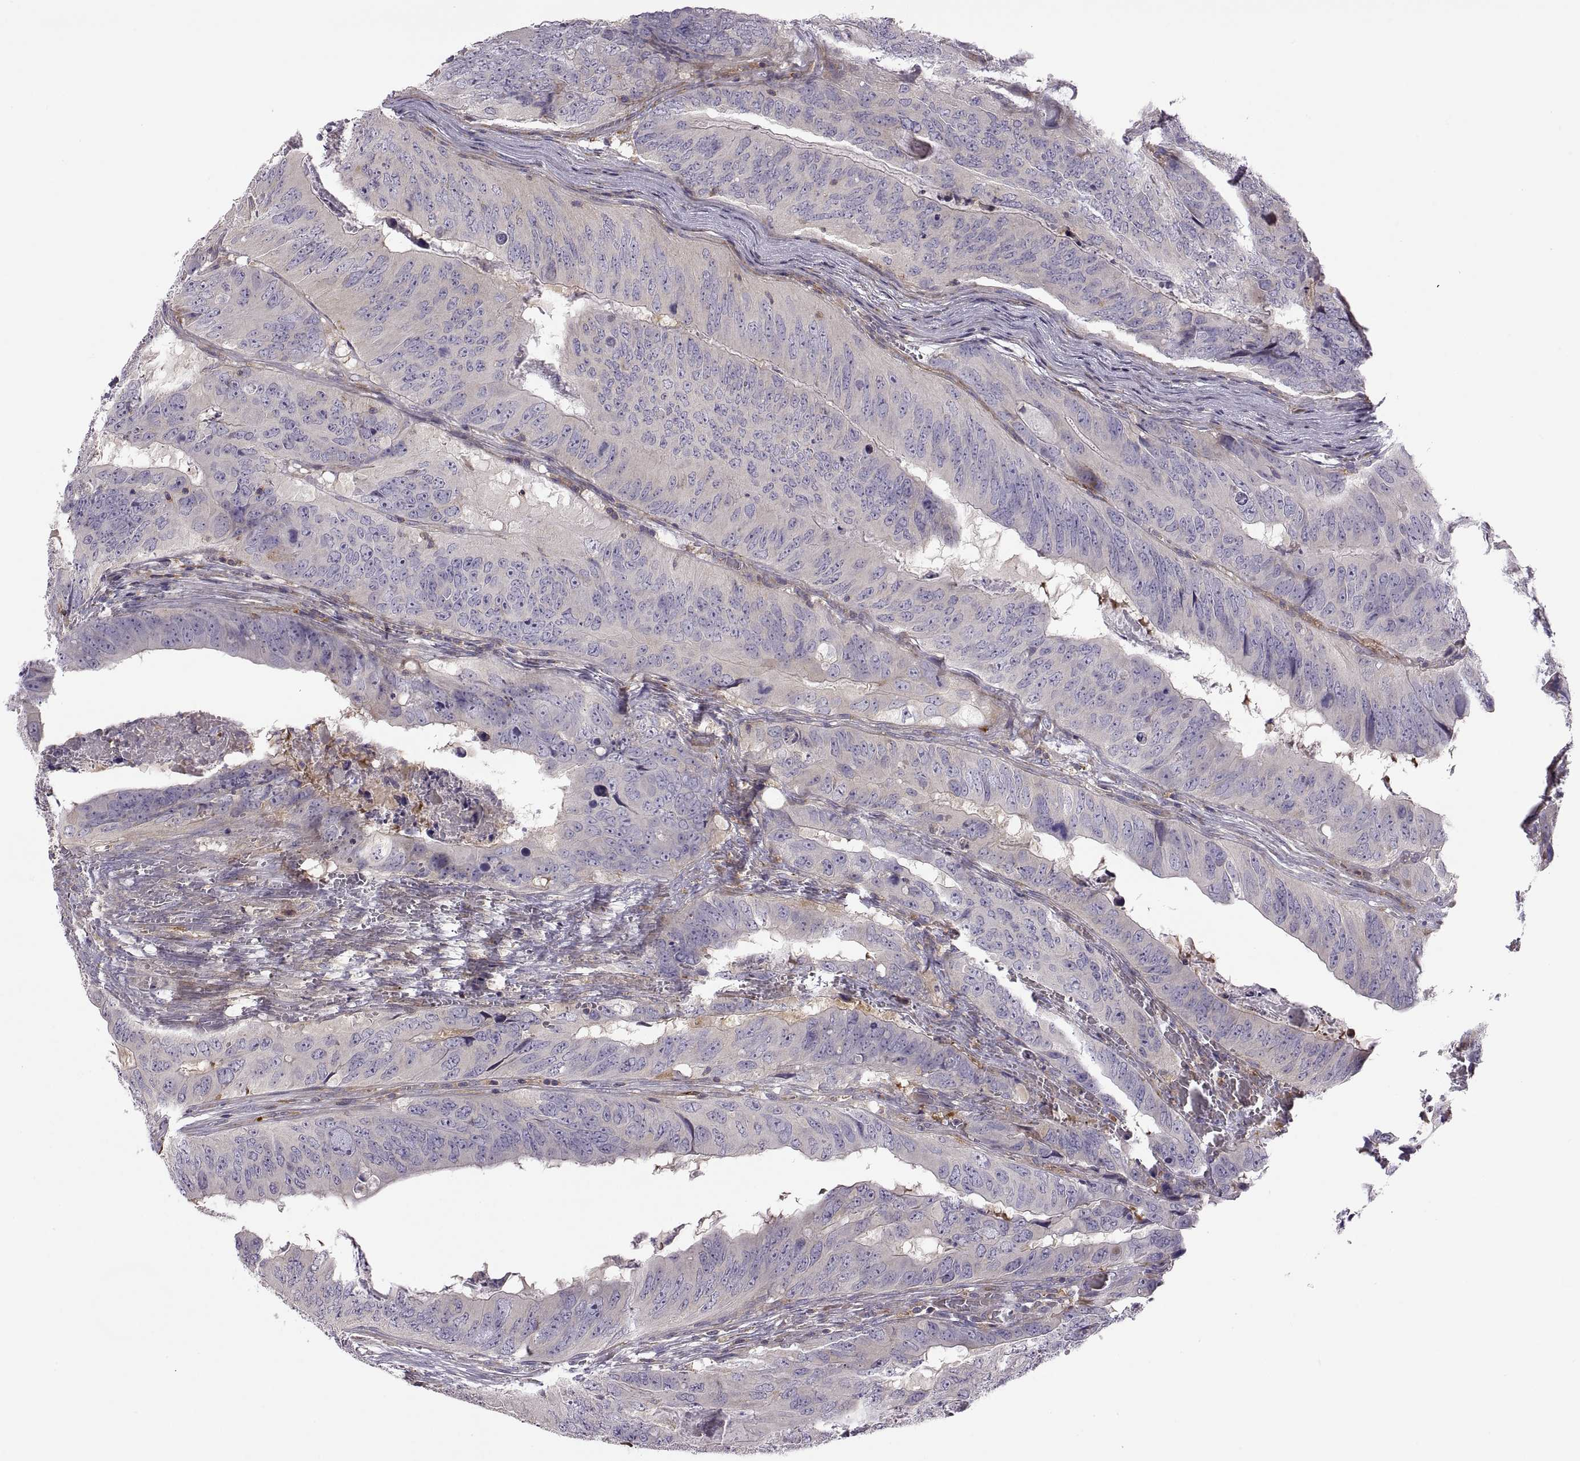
{"staining": {"intensity": "negative", "quantity": "none", "location": "none"}, "tissue": "colorectal cancer", "cell_type": "Tumor cells", "image_type": "cancer", "snomed": [{"axis": "morphology", "description": "Adenocarcinoma, NOS"}, {"axis": "topography", "description": "Colon"}], "caption": "Tumor cells are negative for brown protein staining in colorectal cancer (adenocarcinoma).", "gene": "SPATA32", "patient": {"sex": "male", "age": 79}}